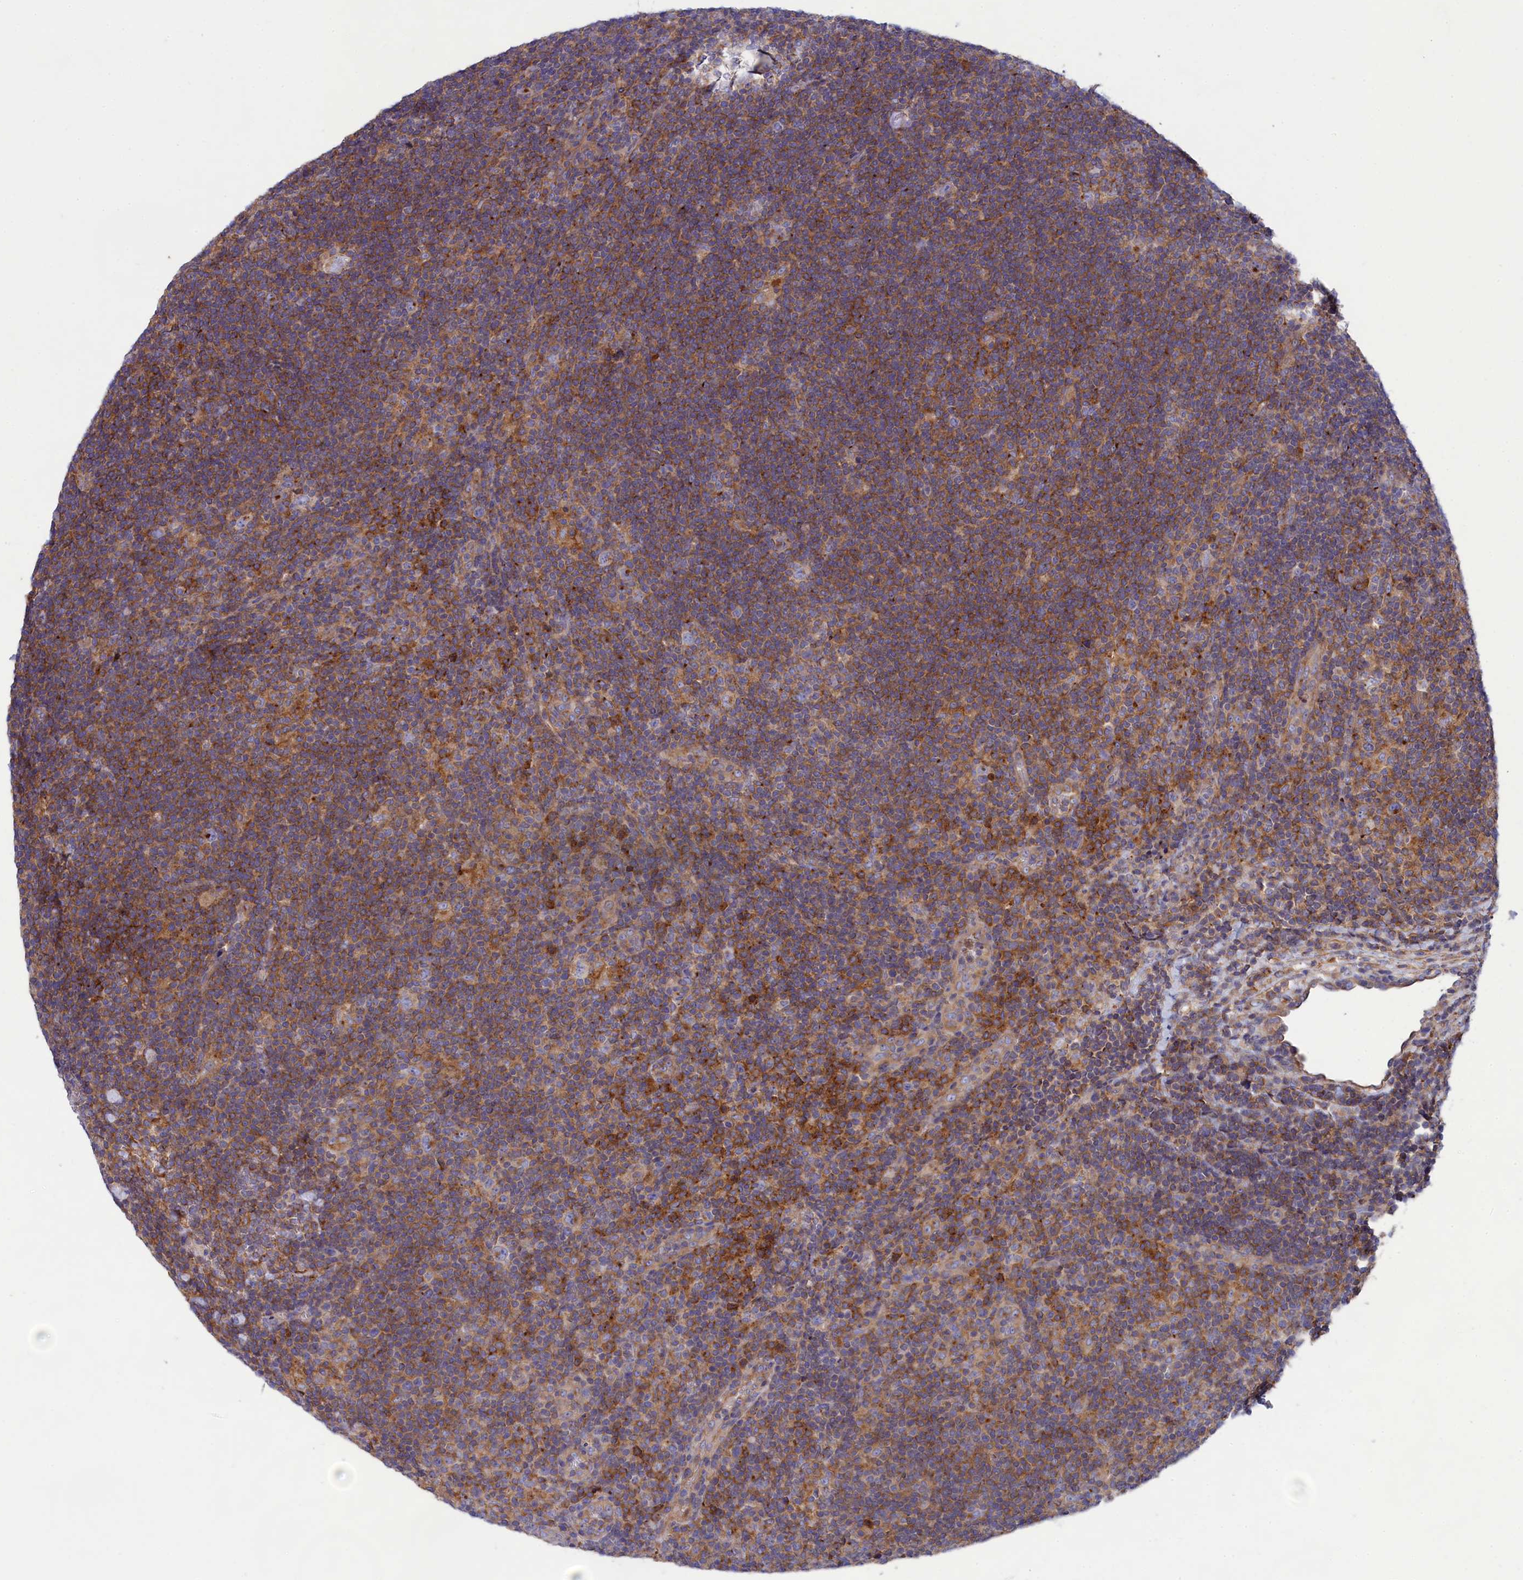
{"staining": {"intensity": "negative", "quantity": "none", "location": "none"}, "tissue": "lymphoma", "cell_type": "Tumor cells", "image_type": "cancer", "snomed": [{"axis": "morphology", "description": "Hodgkin's disease, NOS"}, {"axis": "topography", "description": "Lymph node"}], "caption": "Tumor cells are negative for protein expression in human Hodgkin's disease.", "gene": "SCAMP4", "patient": {"sex": "female", "age": 57}}